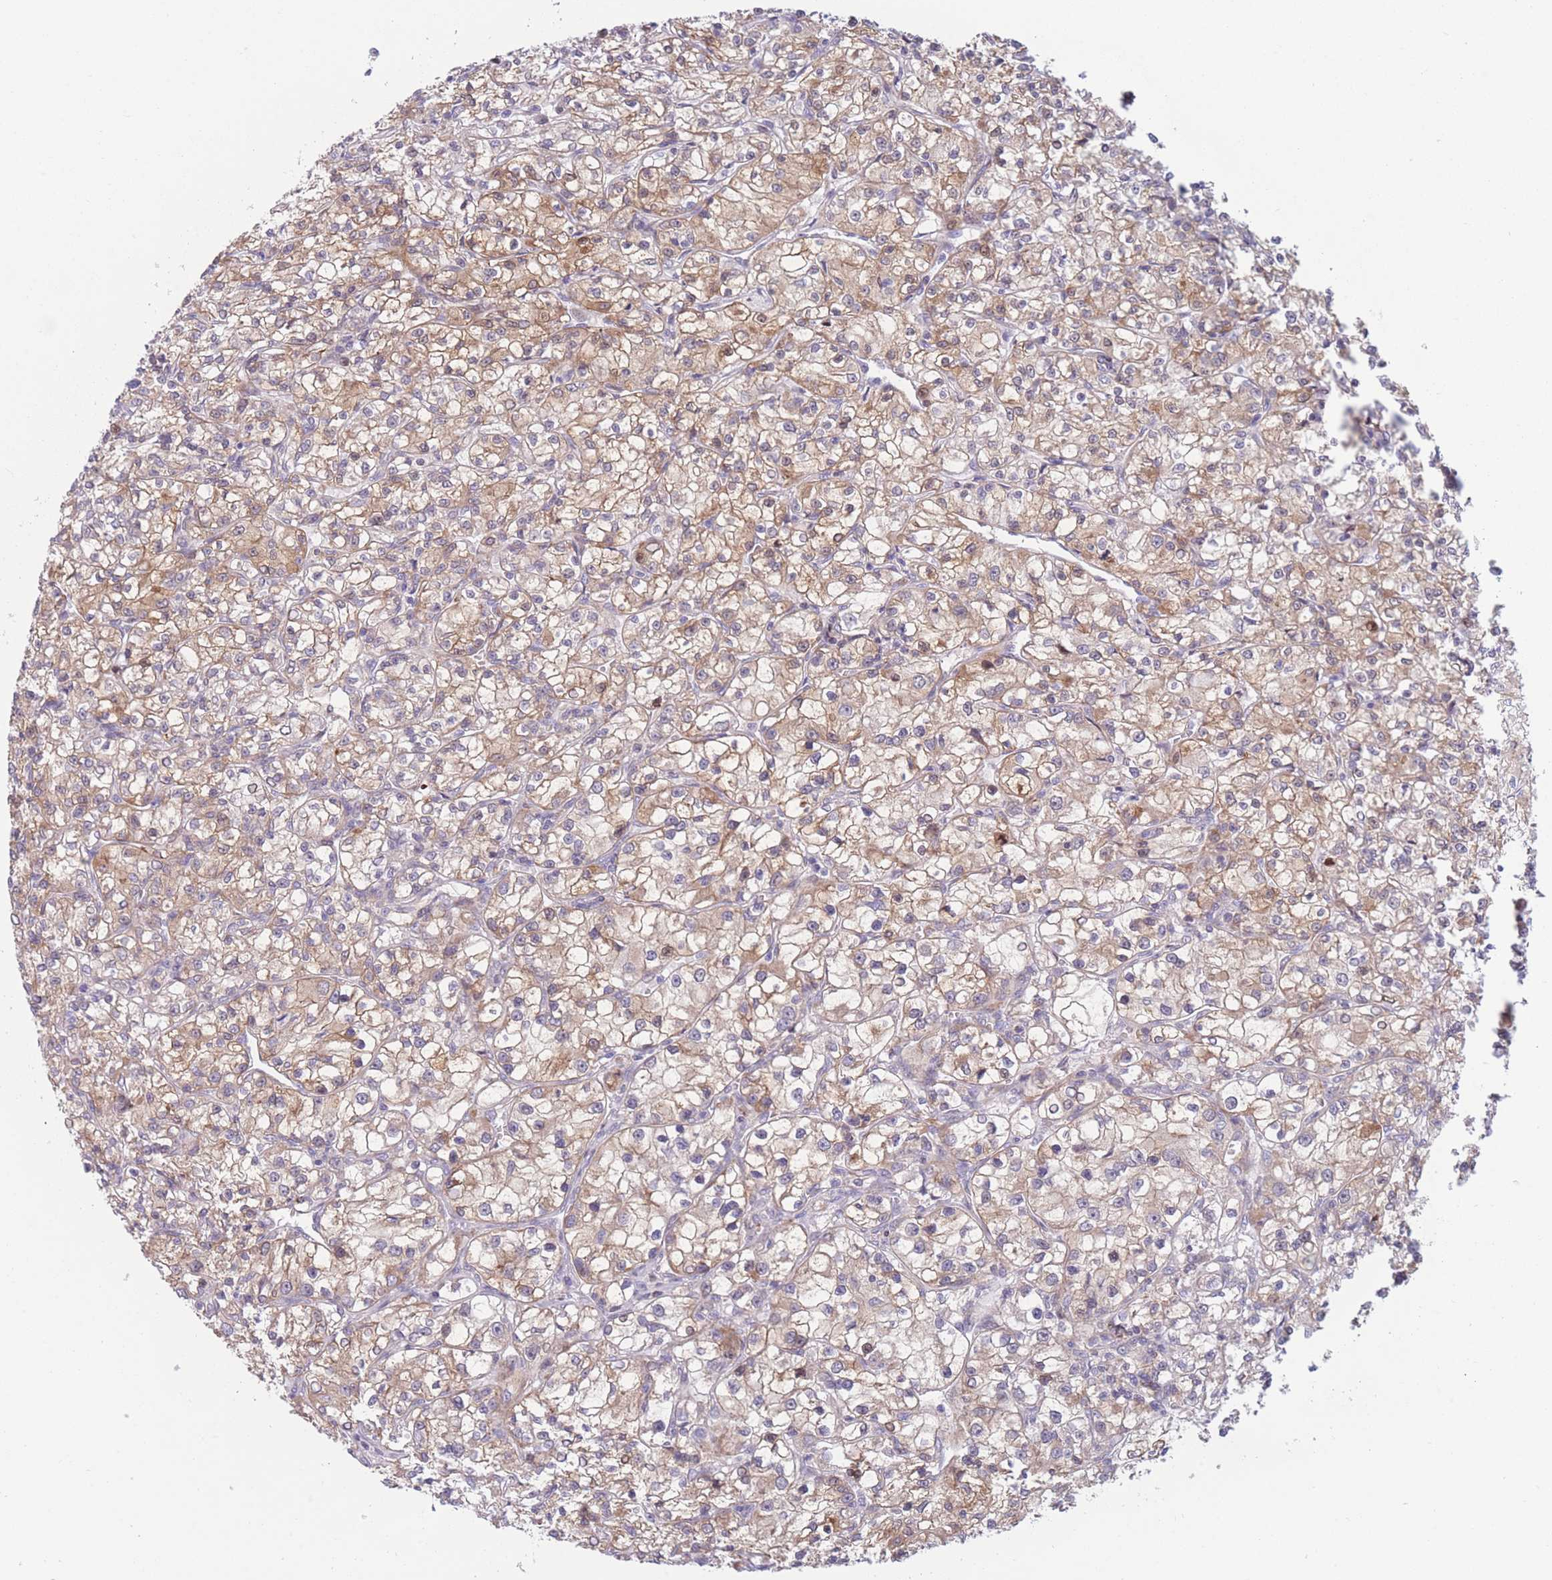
{"staining": {"intensity": "weak", "quantity": ">75%", "location": "cytoplasmic/membranous"}, "tissue": "renal cancer", "cell_type": "Tumor cells", "image_type": "cancer", "snomed": [{"axis": "morphology", "description": "Adenocarcinoma, NOS"}, {"axis": "topography", "description": "Kidney"}], "caption": "Approximately >75% of tumor cells in human renal cancer exhibit weak cytoplasmic/membranous protein staining as visualized by brown immunohistochemical staining.", "gene": "PDE4A", "patient": {"sex": "female", "age": 59}}